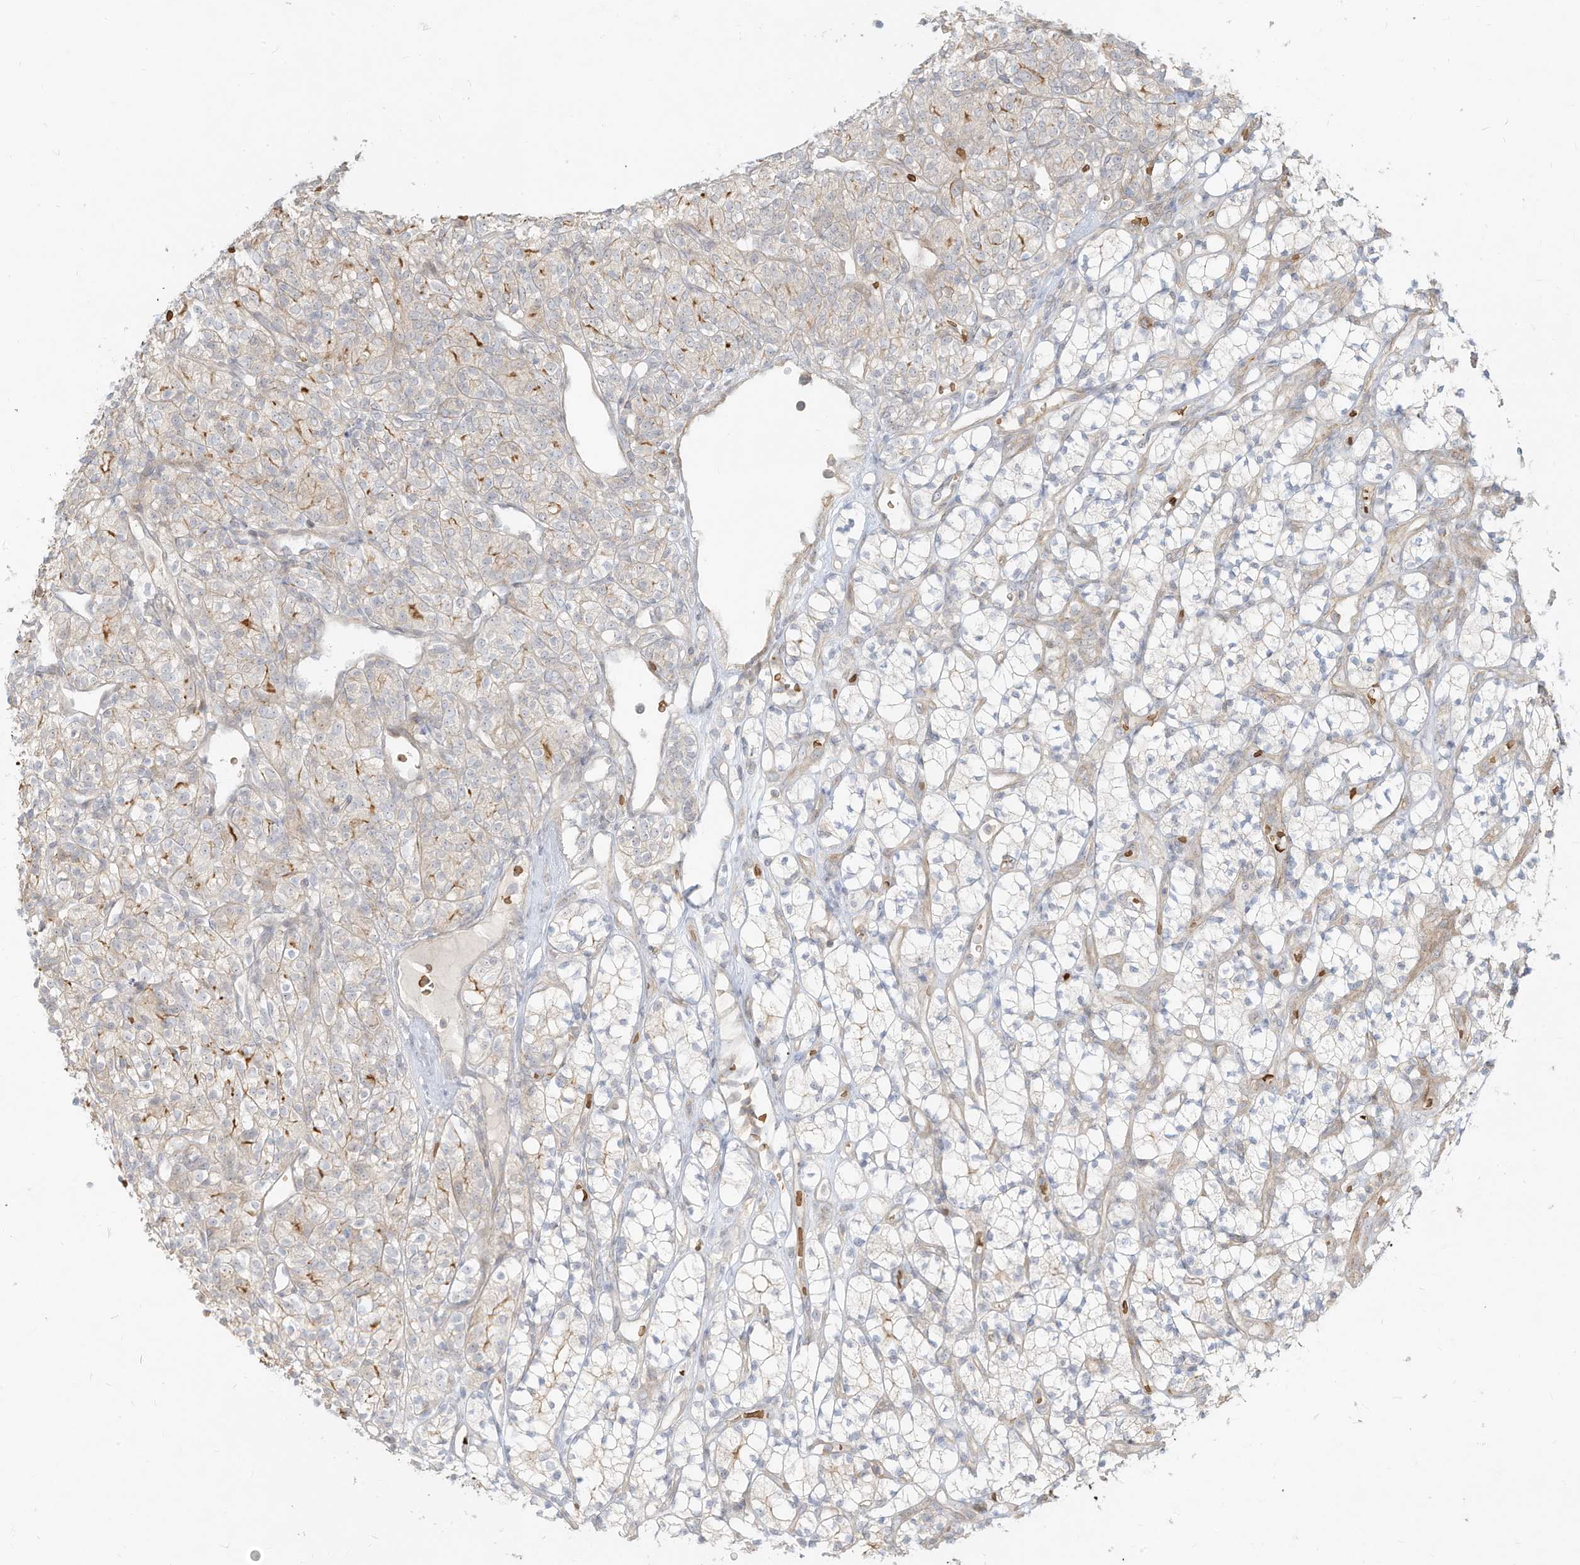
{"staining": {"intensity": "moderate", "quantity": "<25%", "location": "cytoplasmic/membranous"}, "tissue": "renal cancer", "cell_type": "Tumor cells", "image_type": "cancer", "snomed": [{"axis": "morphology", "description": "Adenocarcinoma, NOS"}, {"axis": "topography", "description": "Kidney"}], "caption": "Immunohistochemistry micrograph of renal cancer stained for a protein (brown), which exhibits low levels of moderate cytoplasmic/membranous positivity in approximately <25% of tumor cells.", "gene": "OFD1", "patient": {"sex": "male", "age": 77}}